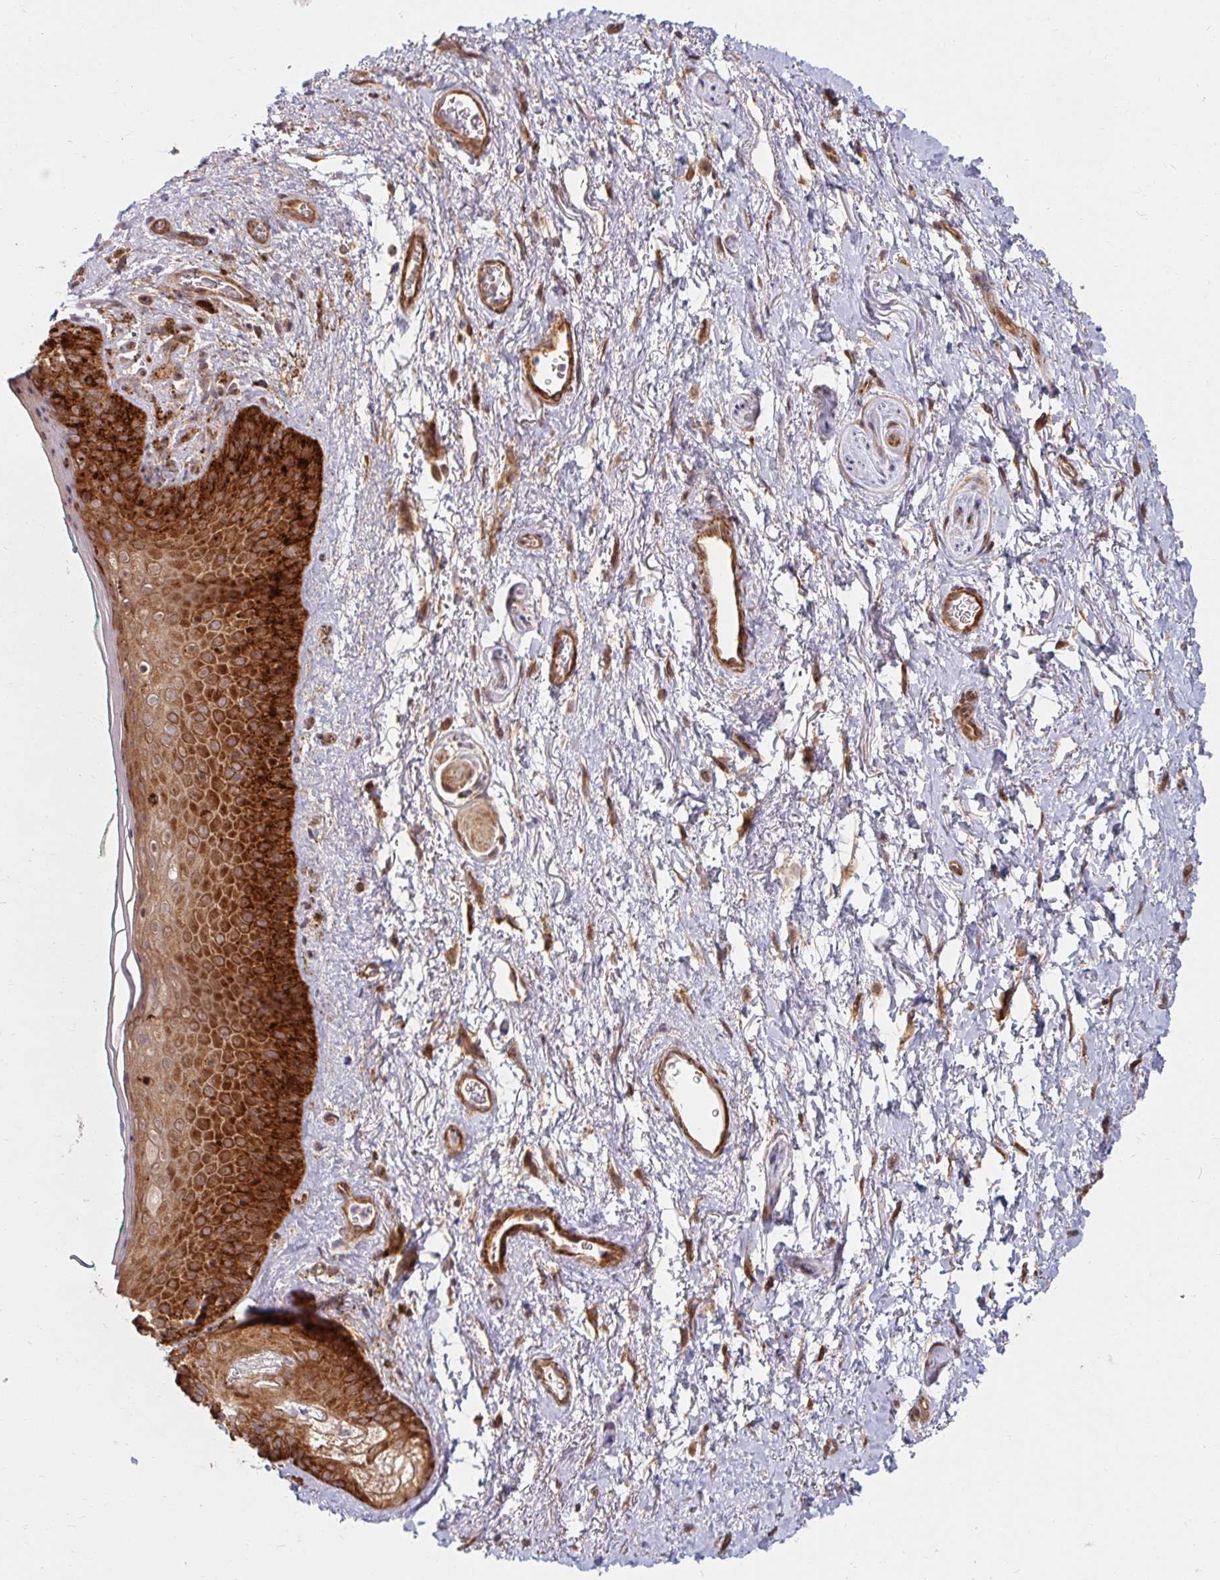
{"staining": {"intensity": "negative", "quantity": "none", "location": "none"}, "tissue": "adipose tissue", "cell_type": "Adipocytes", "image_type": "normal", "snomed": [{"axis": "morphology", "description": "Normal tissue, NOS"}, {"axis": "topography", "description": "Vulva"}, {"axis": "topography", "description": "Peripheral nerve tissue"}], "caption": "DAB (3,3'-diaminobenzidine) immunohistochemical staining of benign human adipose tissue reveals no significant staining in adipocytes. The staining is performed using DAB (3,3'-diaminobenzidine) brown chromogen with nuclei counter-stained in using hematoxylin.", "gene": "BTF3", "patient": {"sex": "female", "age": 66}}